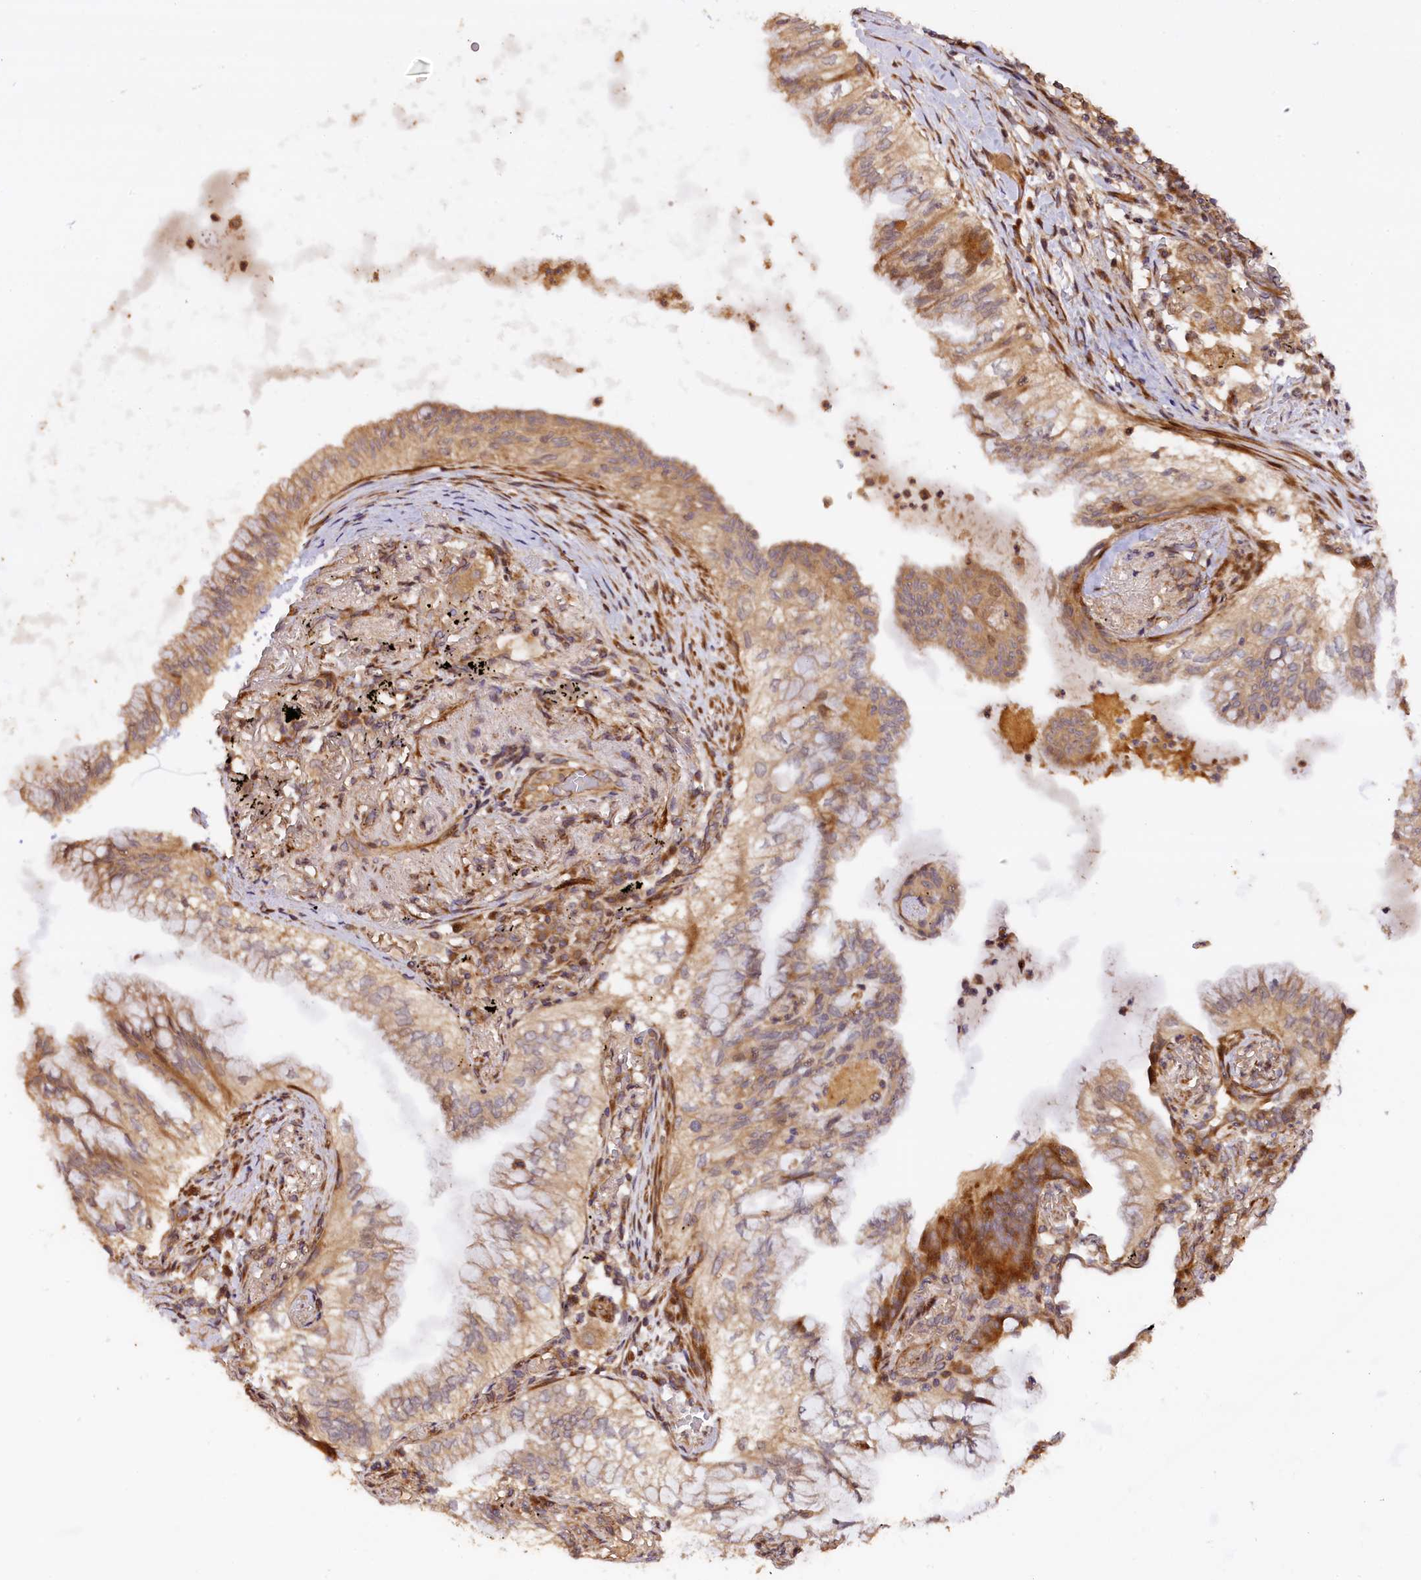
{"staining": {"intensity": "moderate", "quantity": "25%-75%", "location": "cytoplasmic/membranous"}, "tissue": "lung cancer", "cell_type": "Tumor cells", "image_type": "cancer", "snomed": [{"axis": "morphology", "description": "Adenocarcinoma, NOS"}, {"axis": "topography", "description": "Lung"}], "caption": "Protein staining by immunohistochemistry (IHC) shows moderate cytoplasmic/membranous expression in approximately 25%-75% of tumor cells in lung cancer (adenocarcinoma).", "gene": "DNAJB9", "patient": {"sex": "female", "age": 70}}